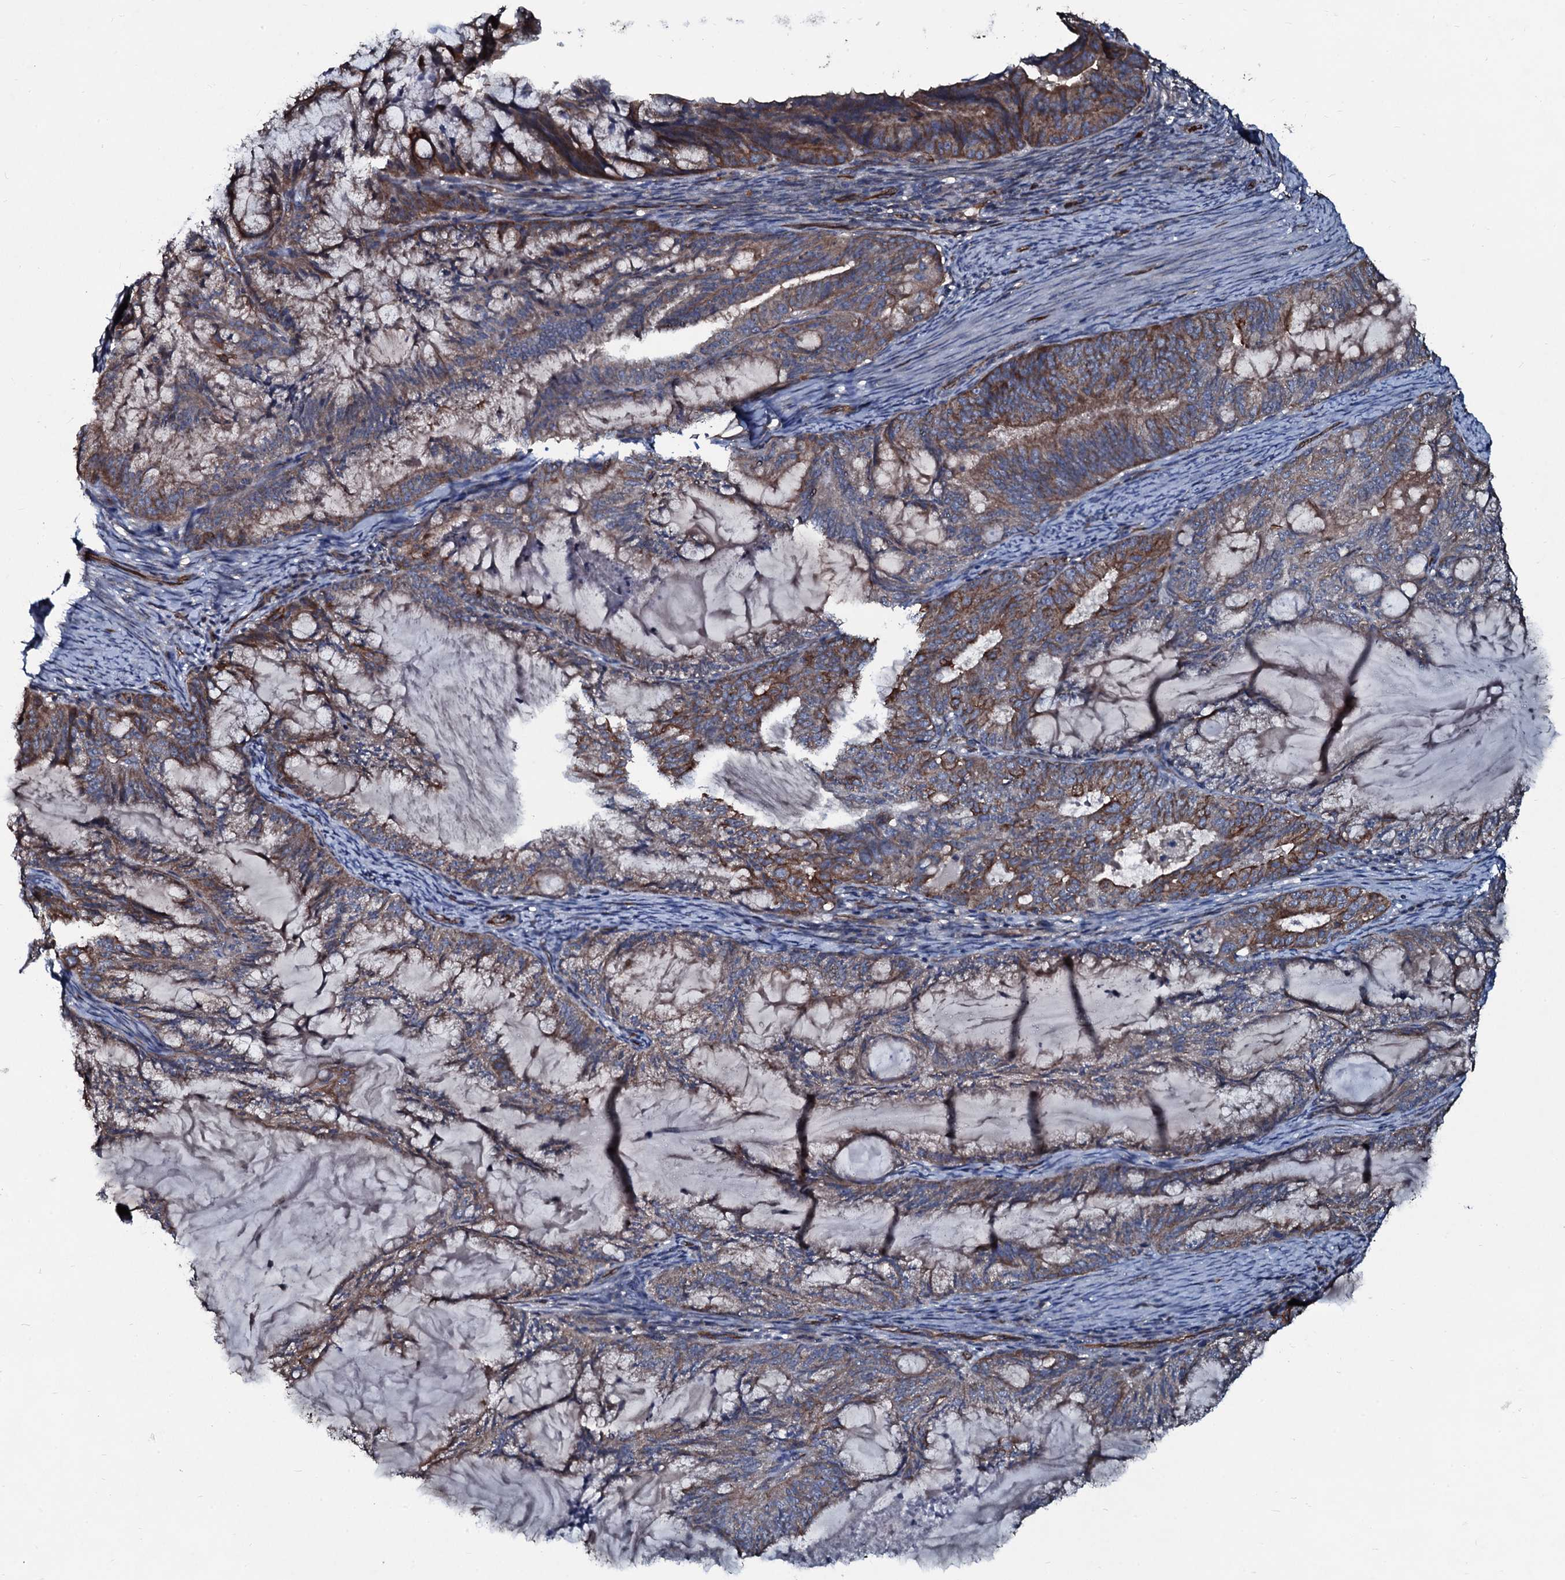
{"staining": {"intensity": "moderate", "quantity": ">75%", "location": "cytoplasmic/membranous"}, "tissue": "endometrial cancer", "cell_type": "Tumor cells", "image_type": "cancer", "snomed": [{"axis": "morphology", "description": "Adenocarcinoma, NOS"}, {"axis": "topography", "description": "Endometrium"}], "caption": "An image of human endometrial cancer stained for a protein shows moderate cytoplasmic/membranous brown staining in tumor cells.", "gene": "DMAC2", "patient": {"sex": "female", "age": 86}}